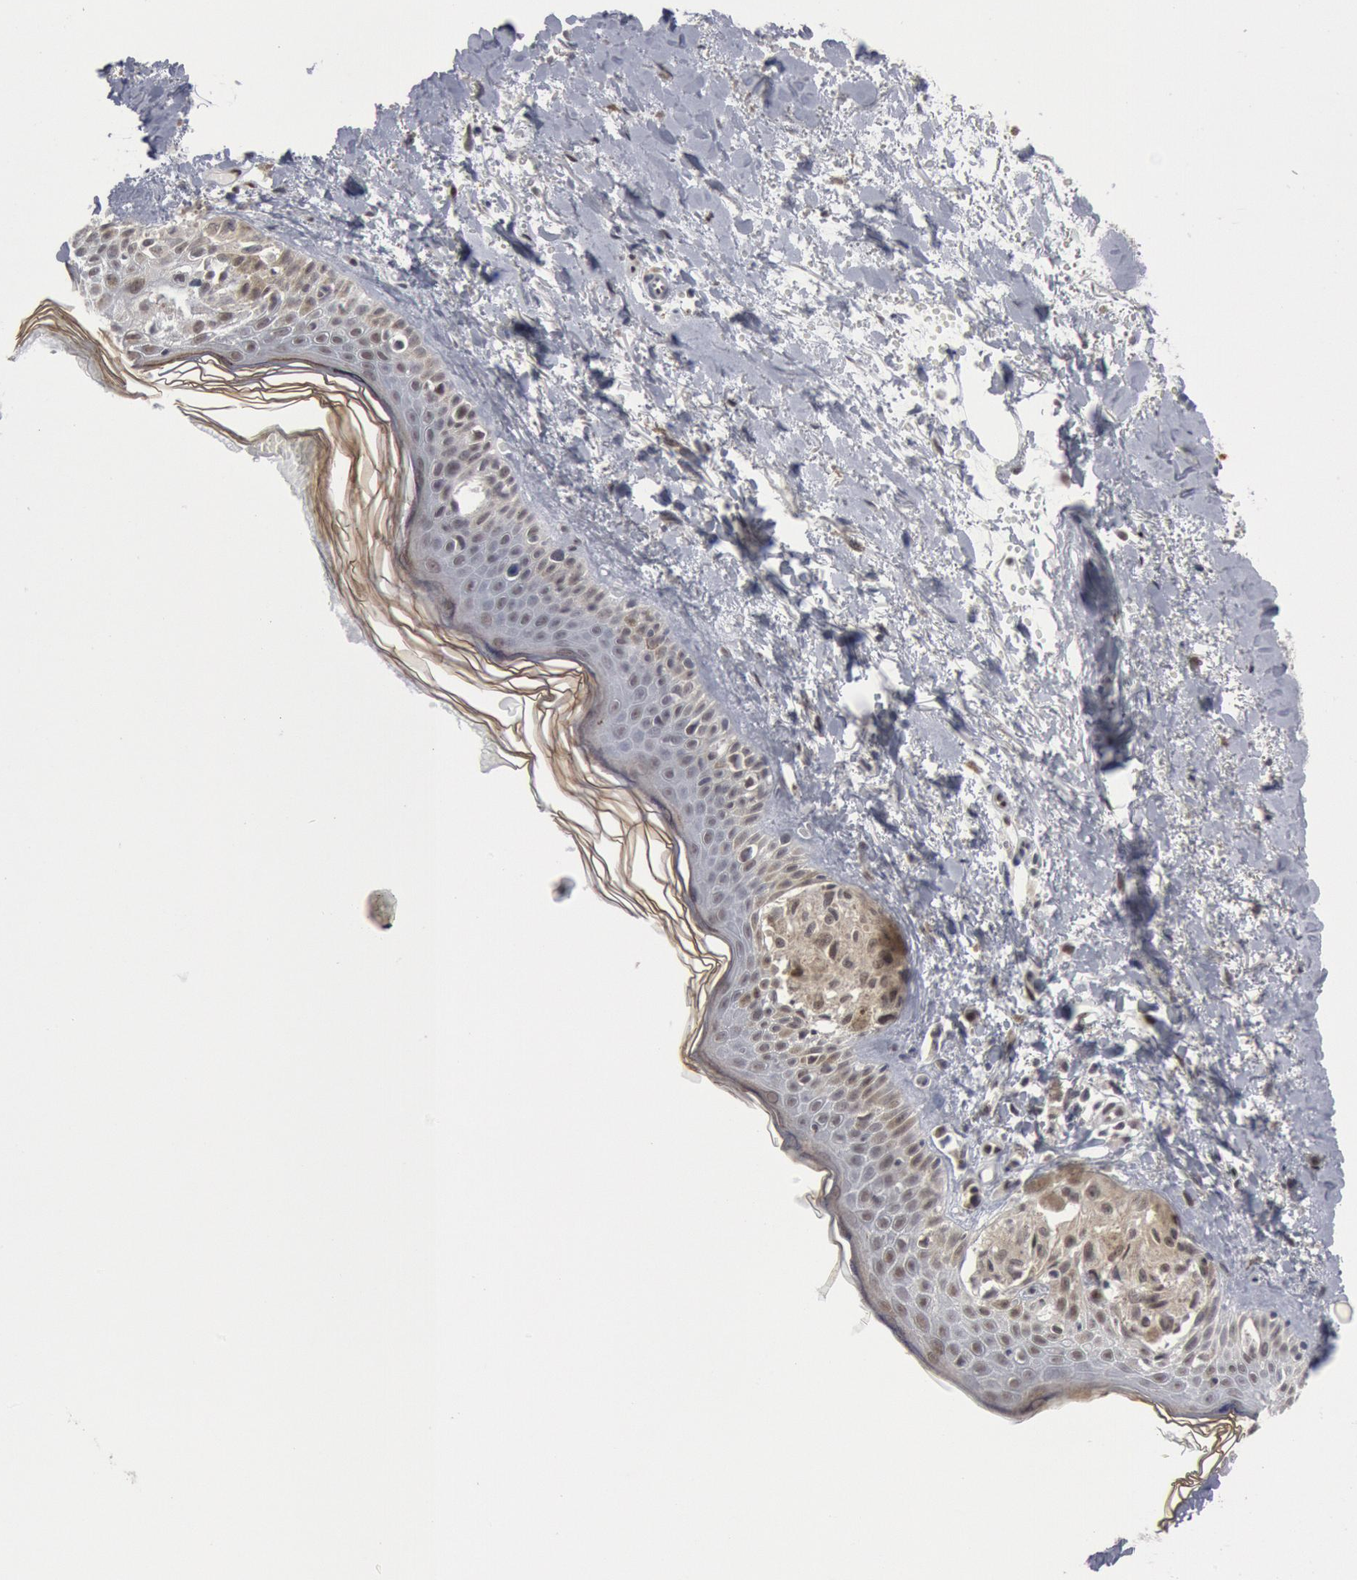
{"staining": {"intensity": "weak", "quantity": "<25%", "location": "nuclear"}, "tissue": "melanoma", "cell_type": "Tumor cells", "image_type": "cancer", "snomed": [{"axis": "morphology", "description": "Malignant melanoma, NOS"}, {"axis": "topography", "description": "Skin"}], "caption": "Protein analysis of malignant melanoma reveals no significant staining in tumor cells. The staining was performed using DAB (3,3'-diaminobenzidine) to visualize the protein expression in brown, while the nuclei were stained in blue with hematoxylin (Magnification: 20x).", "gene": "FOXO1", "patient": {"sex": "female", "age": 73}}